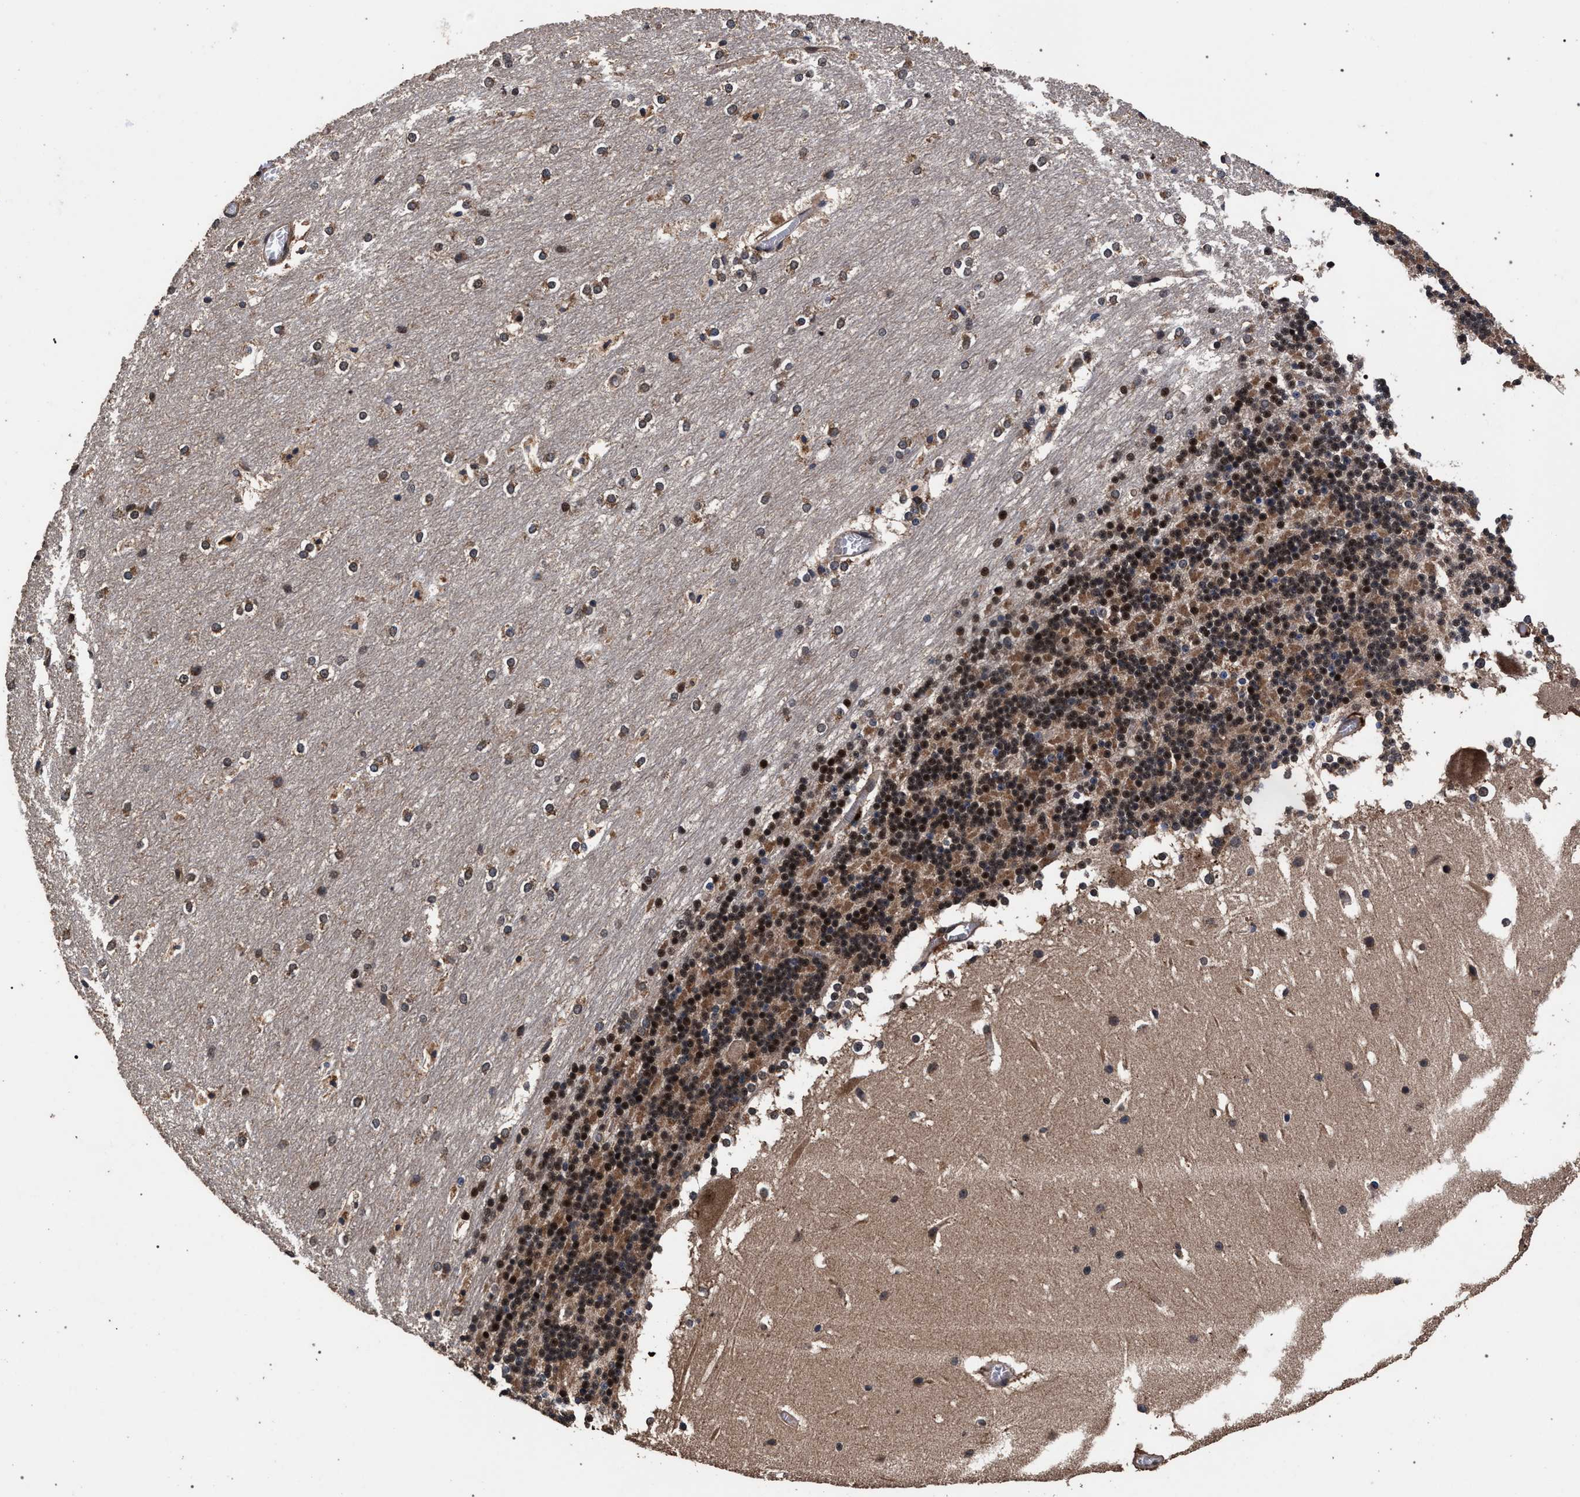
{"staining": {"intensity": "strong", "quantity": "25%-75%", "location": "cytoplasmic/membranous,nuclear"}, "tissue": "cerebellum", "cell_type": "Cells in granular layer", "image_type": "normal", "snomed": [{"axis": "morphology", "description": "Normal tissue, NOS"}, {"axis": "topography", "description": "Cerebellum"}], "caption": "The micrograph shows staining of normal cerebellum, revealing strong cytoplasmic/membranous,nuclear protein positivity (brown color) within cells in granular layer. (Stains: DAB in brown, nuclei in blue, Microscopy: brightfield microscopy at high magnification).", "gene": "ACOX1", "patient": {"sex": "female", "age": 19}}